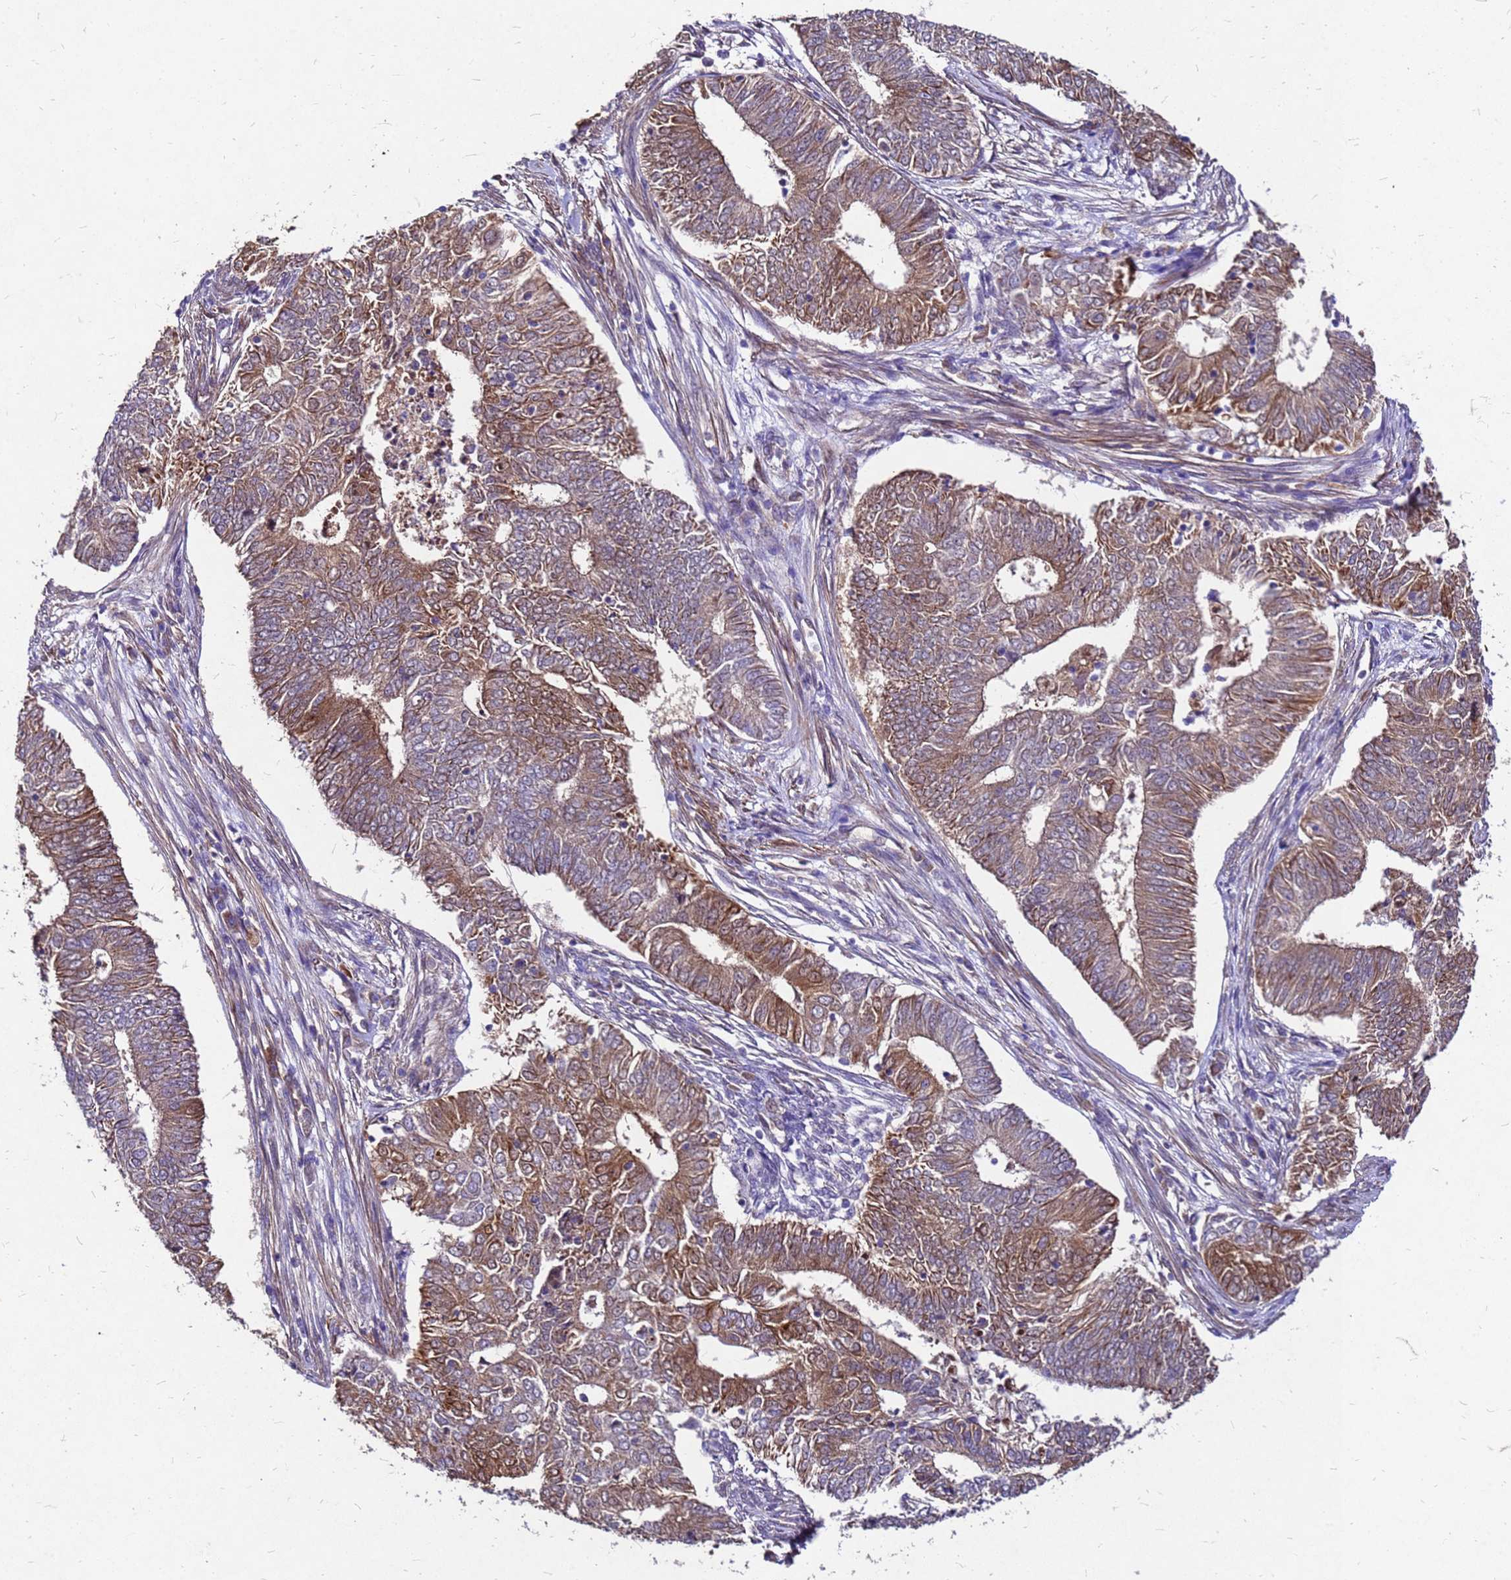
{"staining": {"intensity": "moderate", "quantity": ">75%", "location": "cytoplasmic/membranous"}, "tissue": "endometrial cancer", "cell_type": "Tumor cells", "image_type": "cancer", "snomed": [{"axis": "morphology", "description": "Adenocarcinoma, NOS"}, {"axis": "topography", "description": "Endometrium"}], "caption": "Endometrial adenocarcinoma was stained to show a protein in brown. There is medium levels of moderate cytoplasmic/membranous staining in approximately >75% of tumor cells. The staining was performed using DAB to visualize the protein expression in brown, while the nuclei were stained in blue with hematoxylin (Magnification: 20x).", "gene": "DUSP23", "patient": {"sex": "female", "age": 62}}